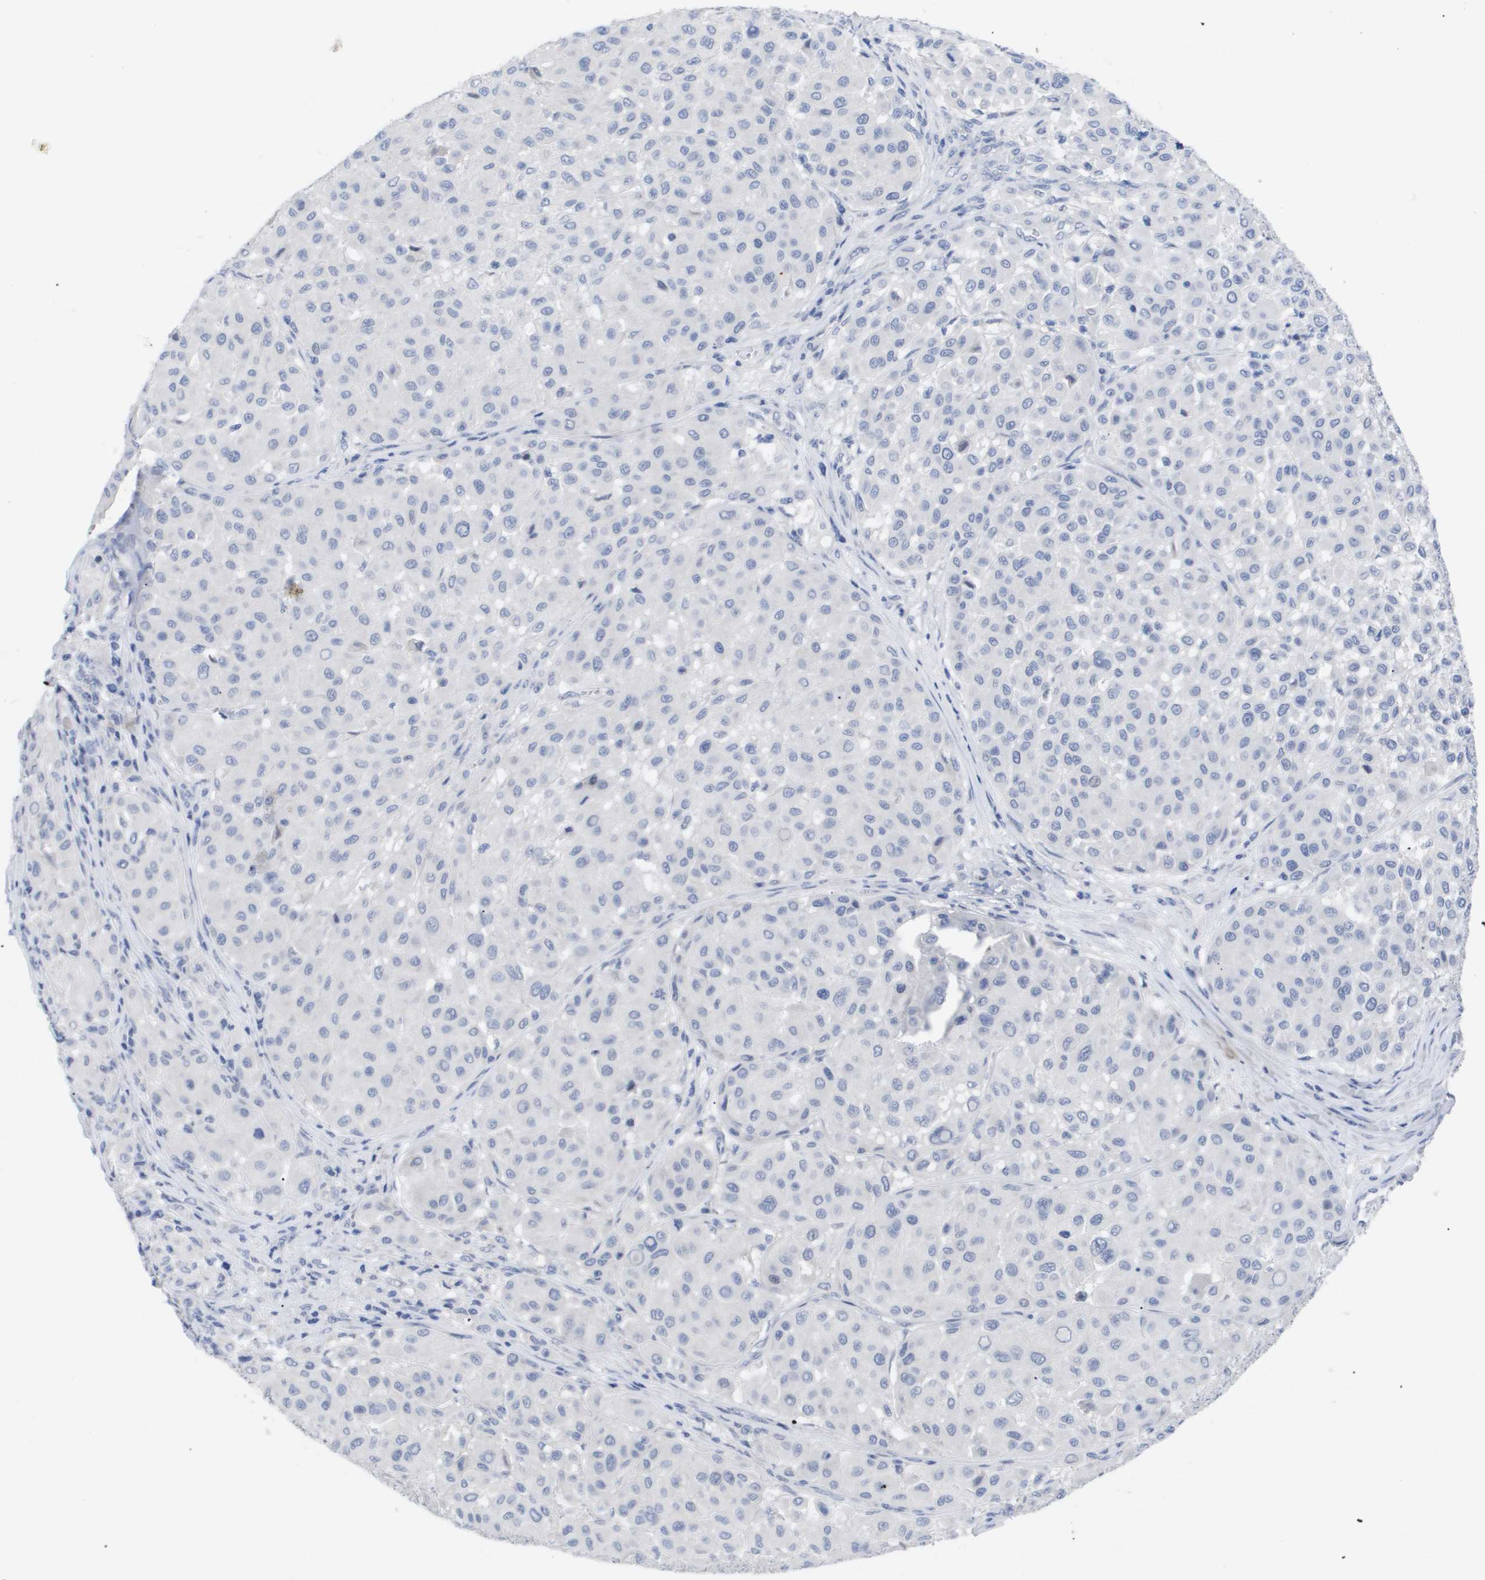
{"staining": {"intensity": "negative", "quantity": "none", "location": "none"}, "tissue": "melanoma", "cell_type": "Tumor cells", "image_type": "cancer", "snomed": [{"axis": "morphology", "description": "Malignant melanoma, Metastatic site"}, {"axis": "topography", "description": "Soft tissue"}], "caption": "The histopathology image demonstrates no significant expression in tumor cells of malignant melanoma (metastatic site).", "gene": "CAV3", "patient": {"sex": "male", "age": 41}}